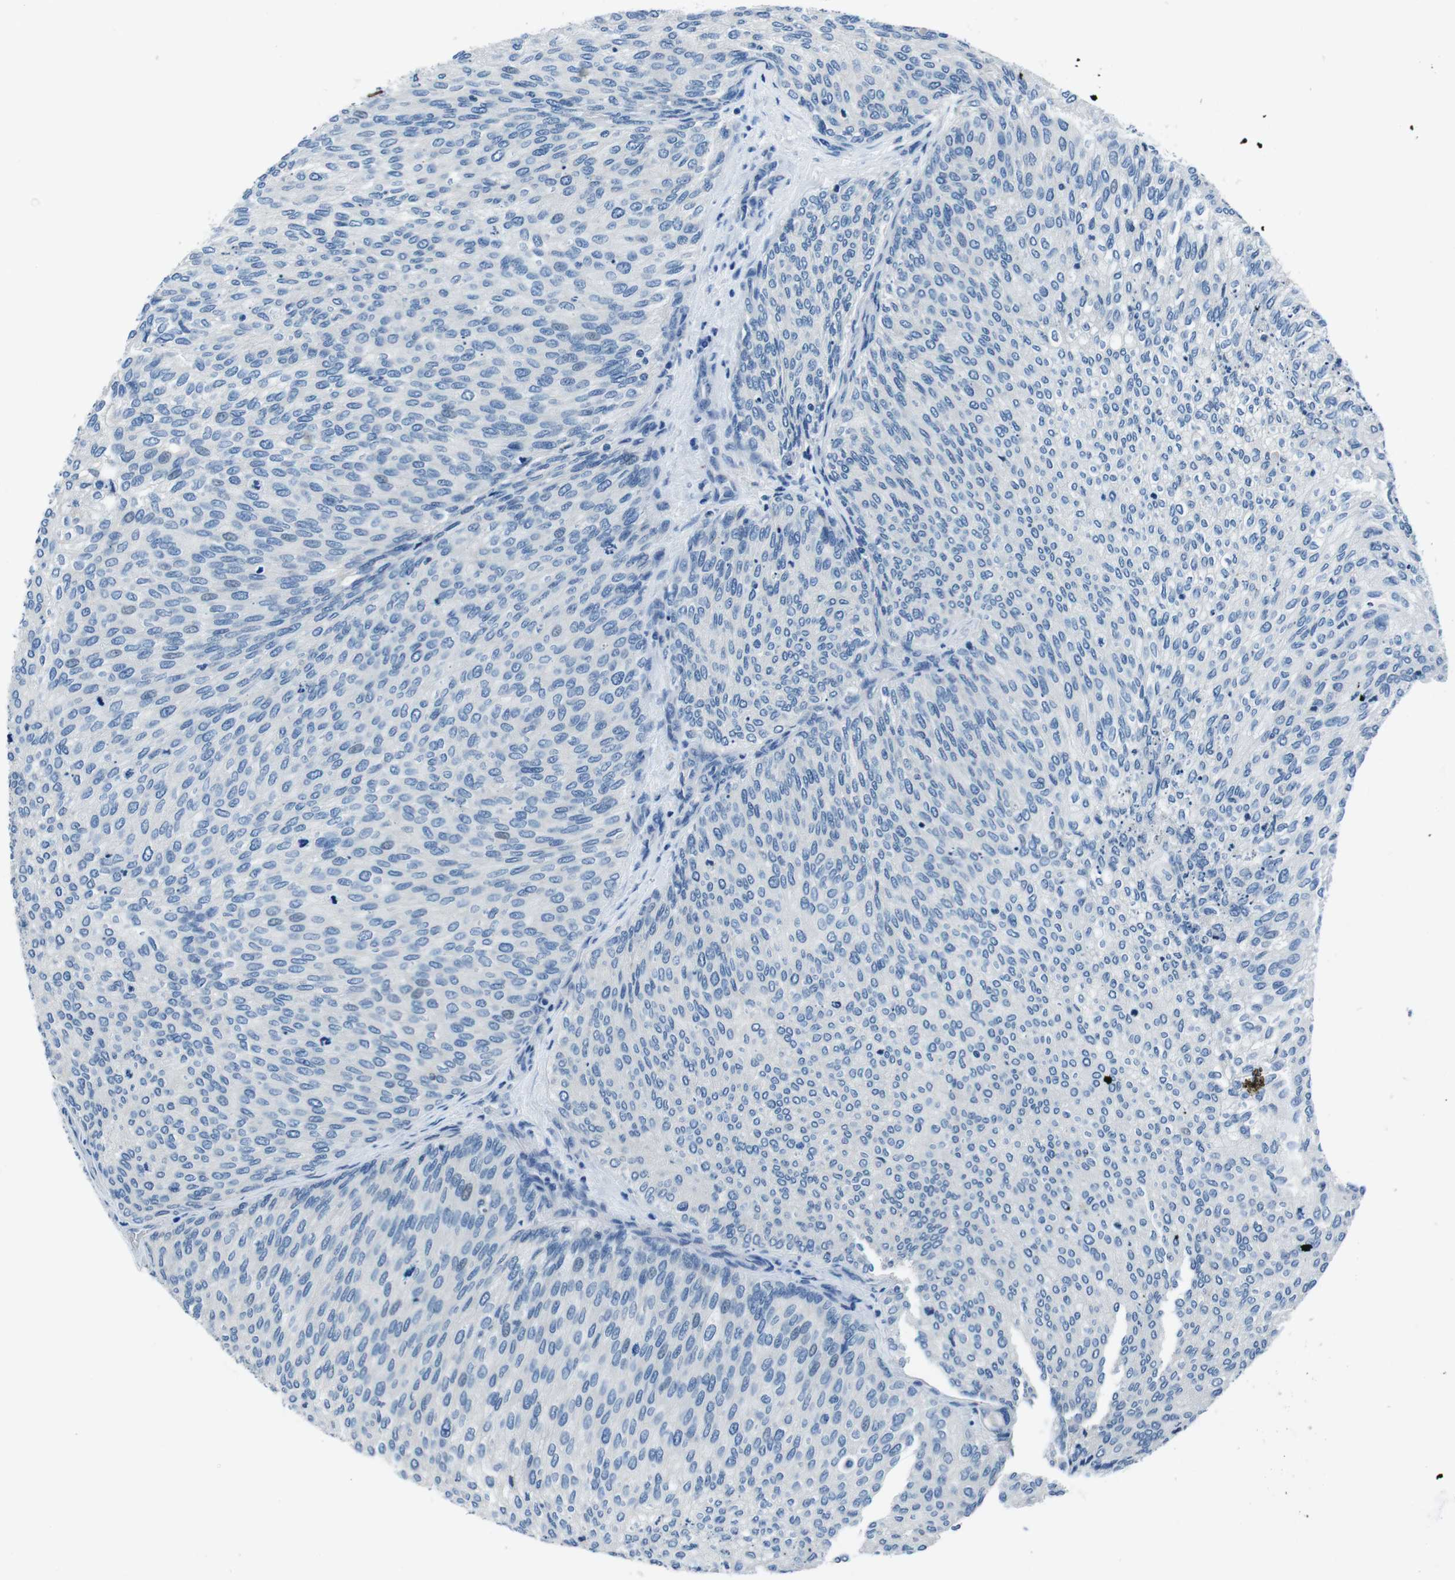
{"staining": {"intensity": "negative", "quantity": "none", "location": "none"}, "tissue": "urothelial cancer", "cell_type": "Tumor cells", "image_type": "cancer", "snomed": [{"axis": "morphology", "description": "Urothelial carcinoma, Low grade"}, {"axis": "topography", "description": "Urinary bladder"}], "caption": "Tumor cells are negative for brown protein staining in low-grade urothelial carcinoma.", "gene": "CASQ1", "patient": {"sex": "female", "age": 79}}